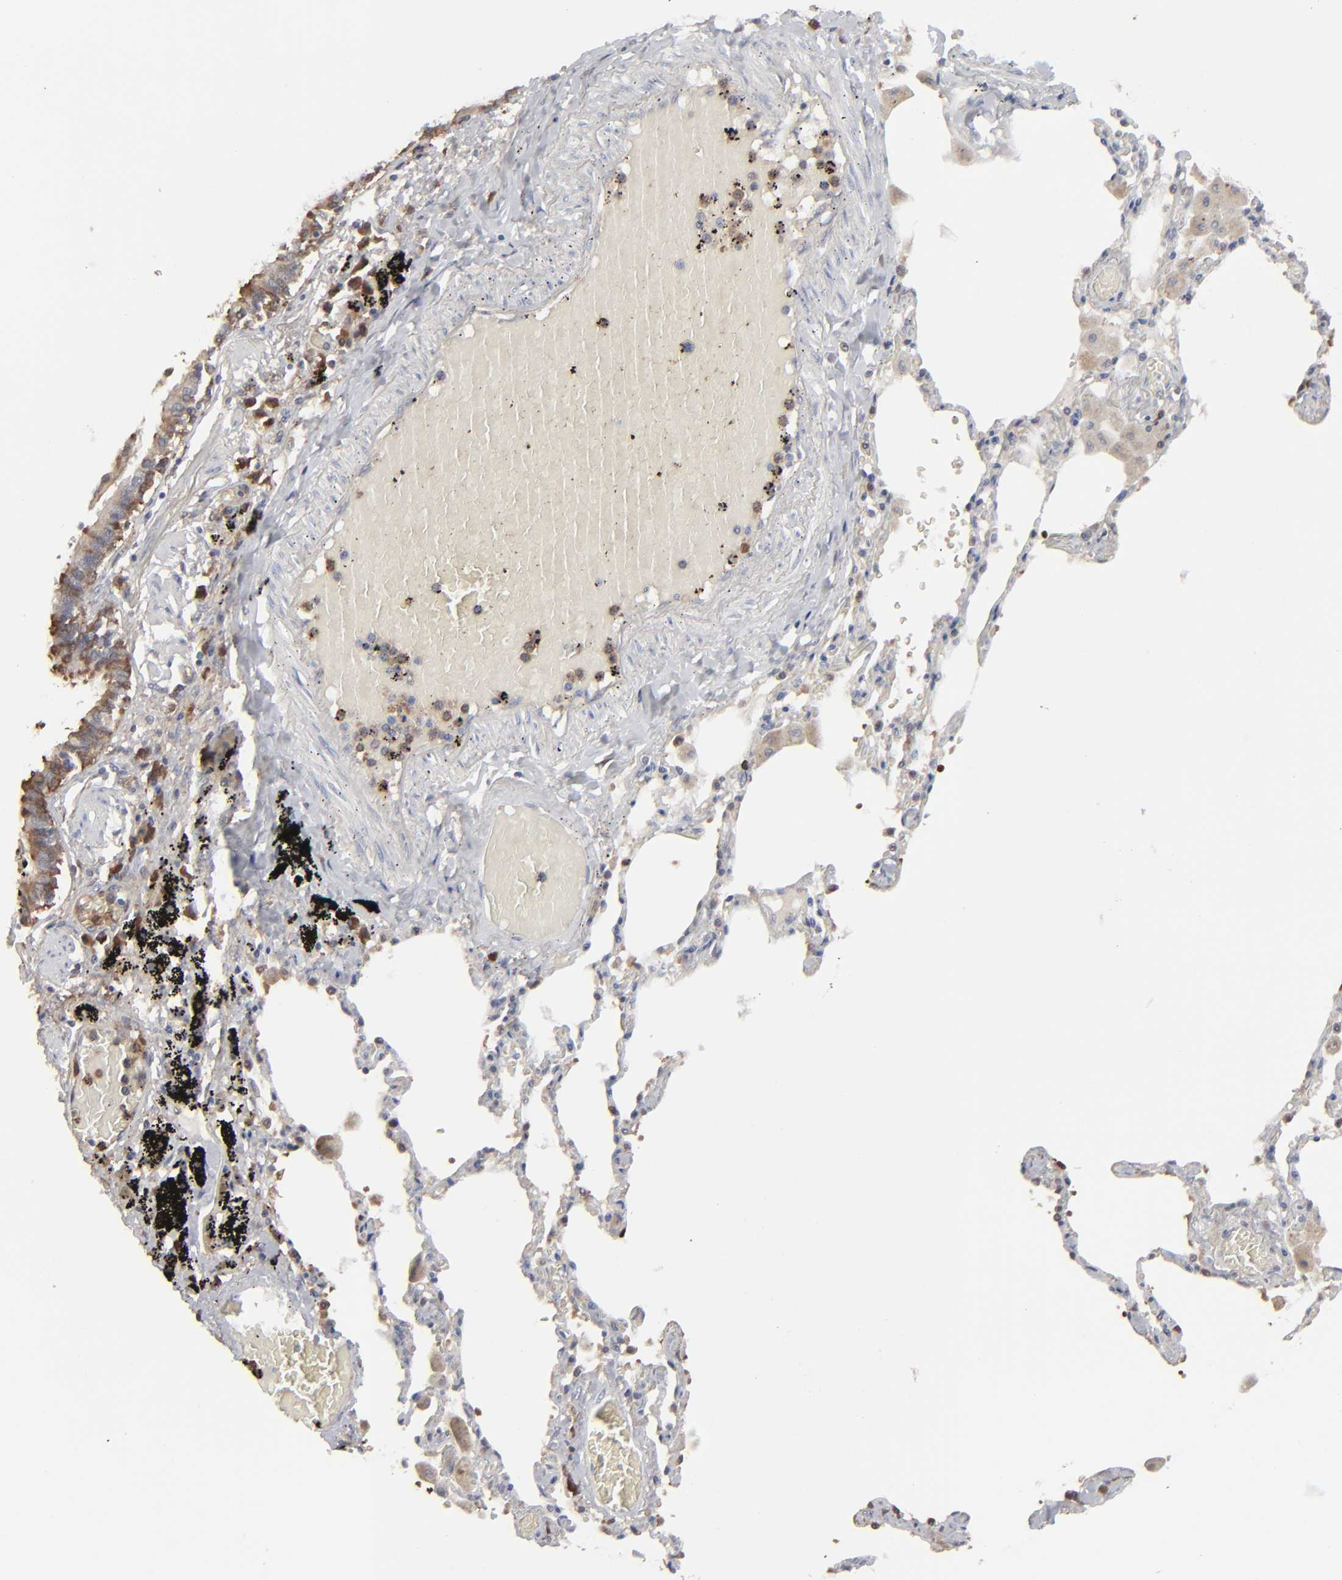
{"staining": {"intensity": "strong", "quantity": ">75%", "location": "cytoplasmic/membranous"}, "tissue": "bronchus", "cell_type": "Respiratory epithelial cells", "image_type": "normal", "snomed": [{"axis": "morphology", "description": "Normal tissue, NOS"}, {"axis": "morphology", "description": "Squamous cell carcinoma, NOS"}, {"axis": "topography", "description": "Bronchus"}, {"axis": "topography", "description": "Lung"}], "caption": "Respiratory epithelial cells show high levels of strong cytoplasmic/membranous positivity in about >75% of cells in unremarkable bronchus.", "gene": "NME1", "patient": {"sex": "female", "age": 47}}